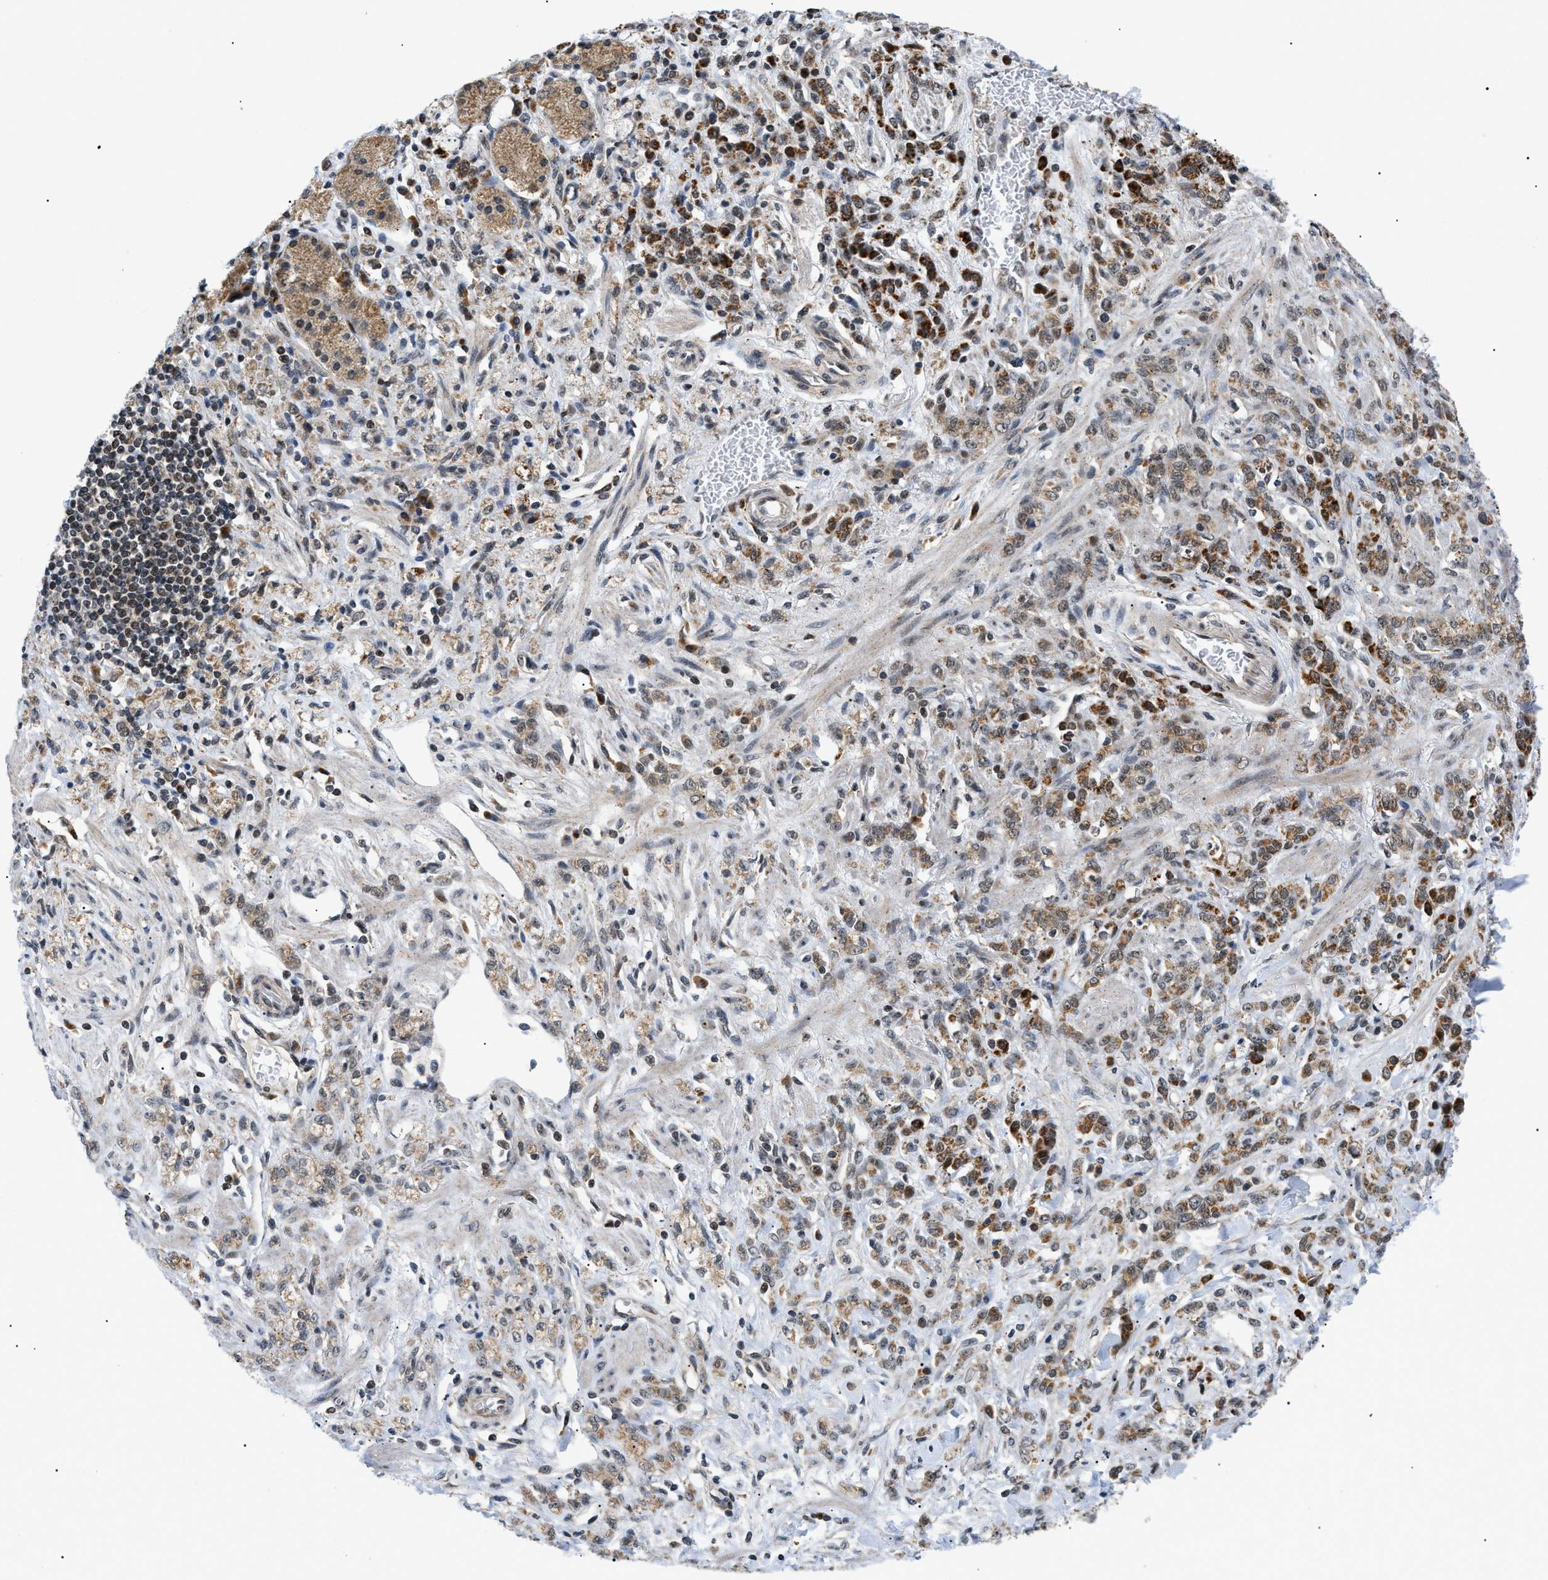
{"staining": {"intensity": "moderate", "quantity": ">75%", "location": "cytoplasmic/membranous"}, "tissue": "stomach cancer", "cell_type": "Tumor cells", "image_type": "cancer", "snomed": [{"axis": "morphology", "description": "Normal tissue, NOS"}, {"axis": "morphology", "description": "Adenocarcinoma, NOS"}, {"axis": "topography", "description": "Stomach"}], "caption": "Protein positivity by IHC demonstrates moderate cytoplasmic/membranous expression in about >75% of tumor cells in adenocarcinoma (stomach).", "gene": "ZBTB11", "patient": {"sex": "male", "age": 82}}